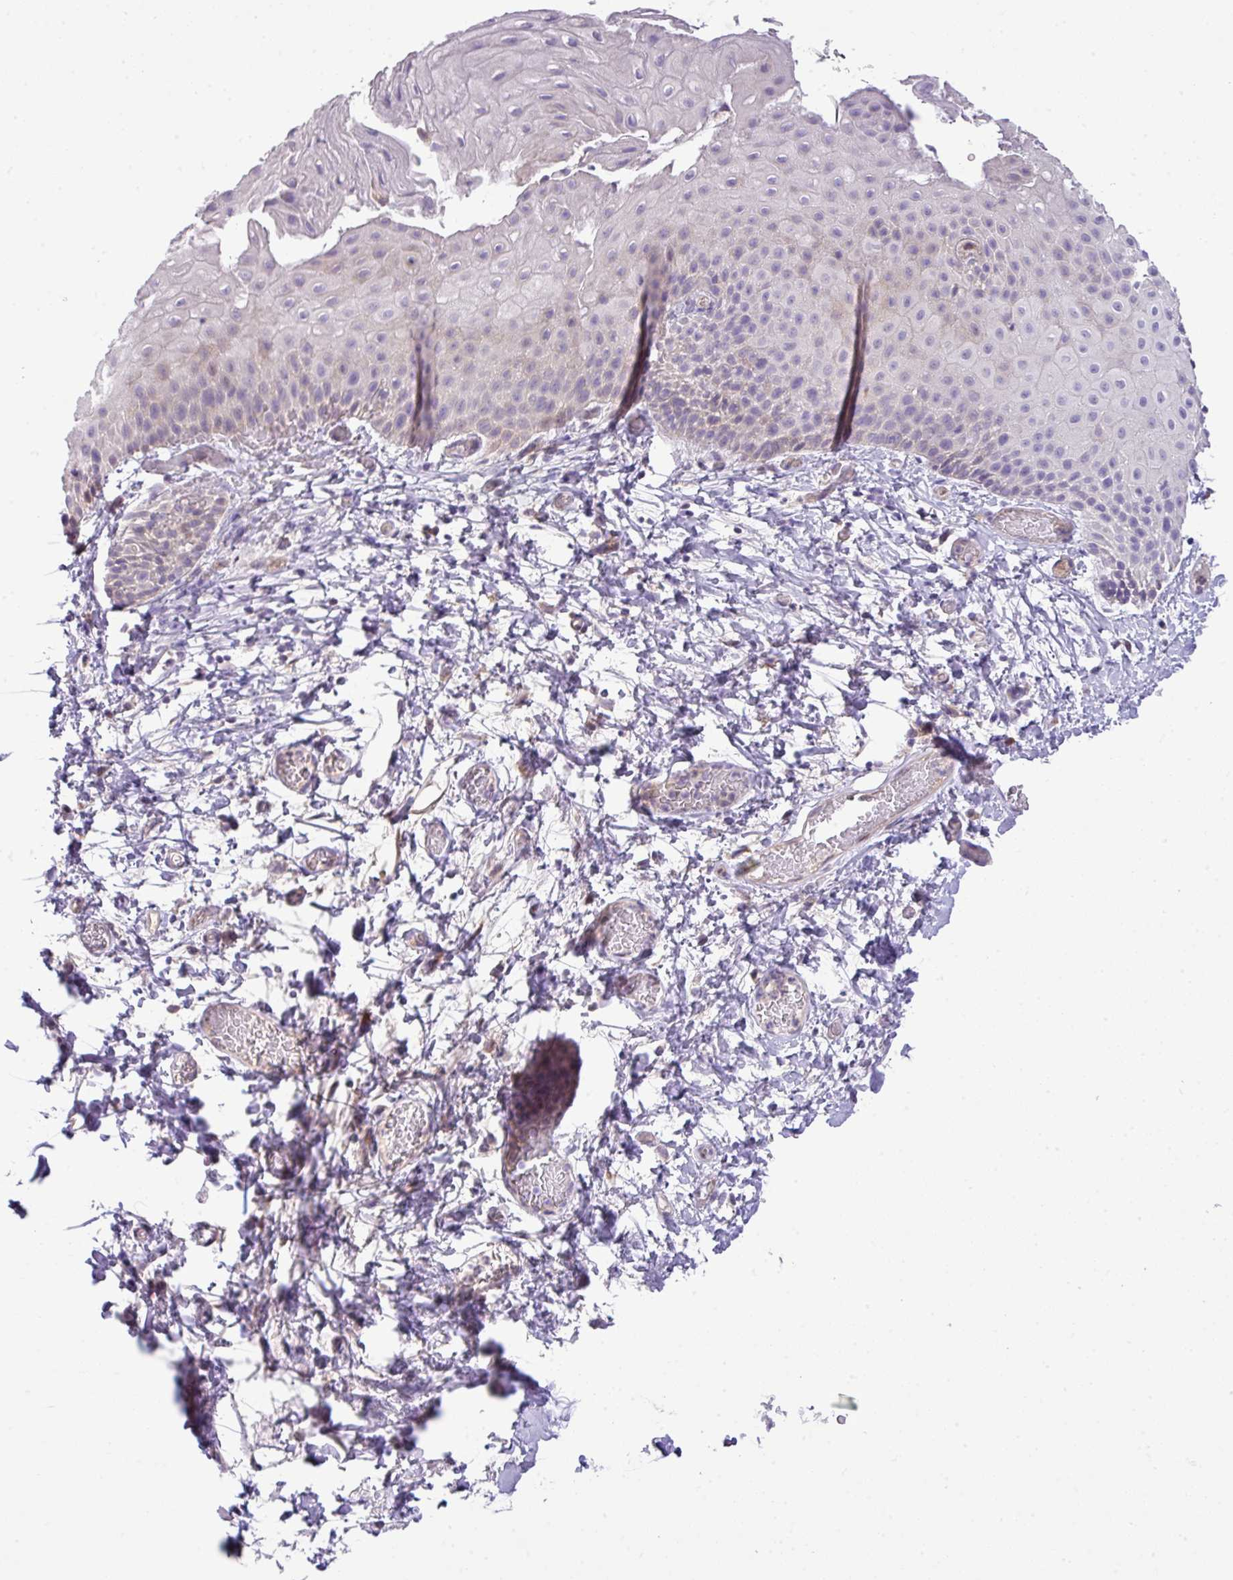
{"staining": {"intensity": "negative", "quantity": "none", "location": "none"}, "tissue": "skin", "cell_type": "Epidermal cells", "image_type": "normal", "snomed": [{"axis": "morphology", "description": "Normal tissue, NOS"}, {"axis": "morphology", "description": "Hemorrhoids"}, {"axis": "morphology", "description": "Inflammation, NOS"}, {"axis": "topography", "description": "Anal"}], "caption": "Immunohistochemical staining of normal human skin reveals no significant expression in epidermal cells.", "gene": "PIK3R5", "patient": {"sex": "male", "age": 60}}